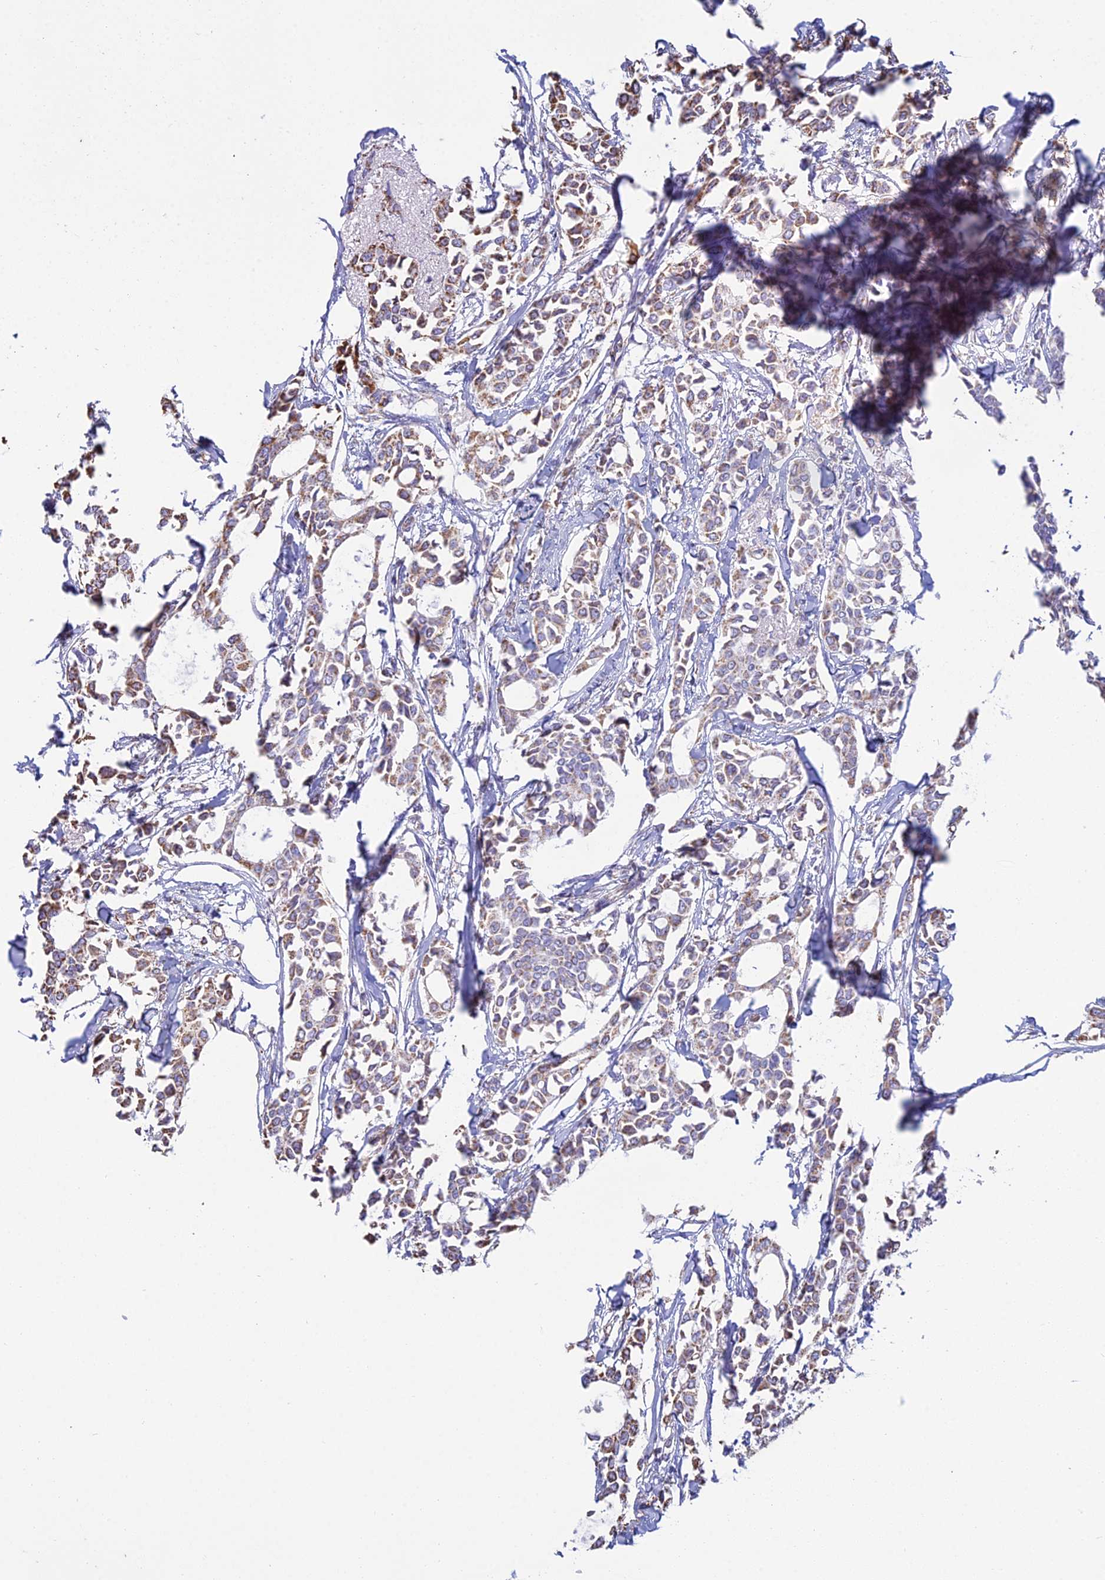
{"staining": {"intensity": "moderate", "quantity": ">75%", "location": "cytoplasmic/membranous"}, "tissue": "breast cancer", "cell_type": "Tumor cells", "image_type": "cancer", "snomed": [{"axis": "morphology", "description": "Duct carcinoma"}, {"axis": "topography", "description": "Breast"}], "caption": "Immunohistochemistry (IHC) histopathology image of neoplastic tissue: human breast cancer stained using immunohistochemistry exhibits medium levels of moderate protein expression localized specifically in the cytoplasmic/membranous of tumor cells, appearing as a cytoplasmic/membranous brown color.", "gene": "OR2W3", "patient": {"sex": "female", "age": 41}}